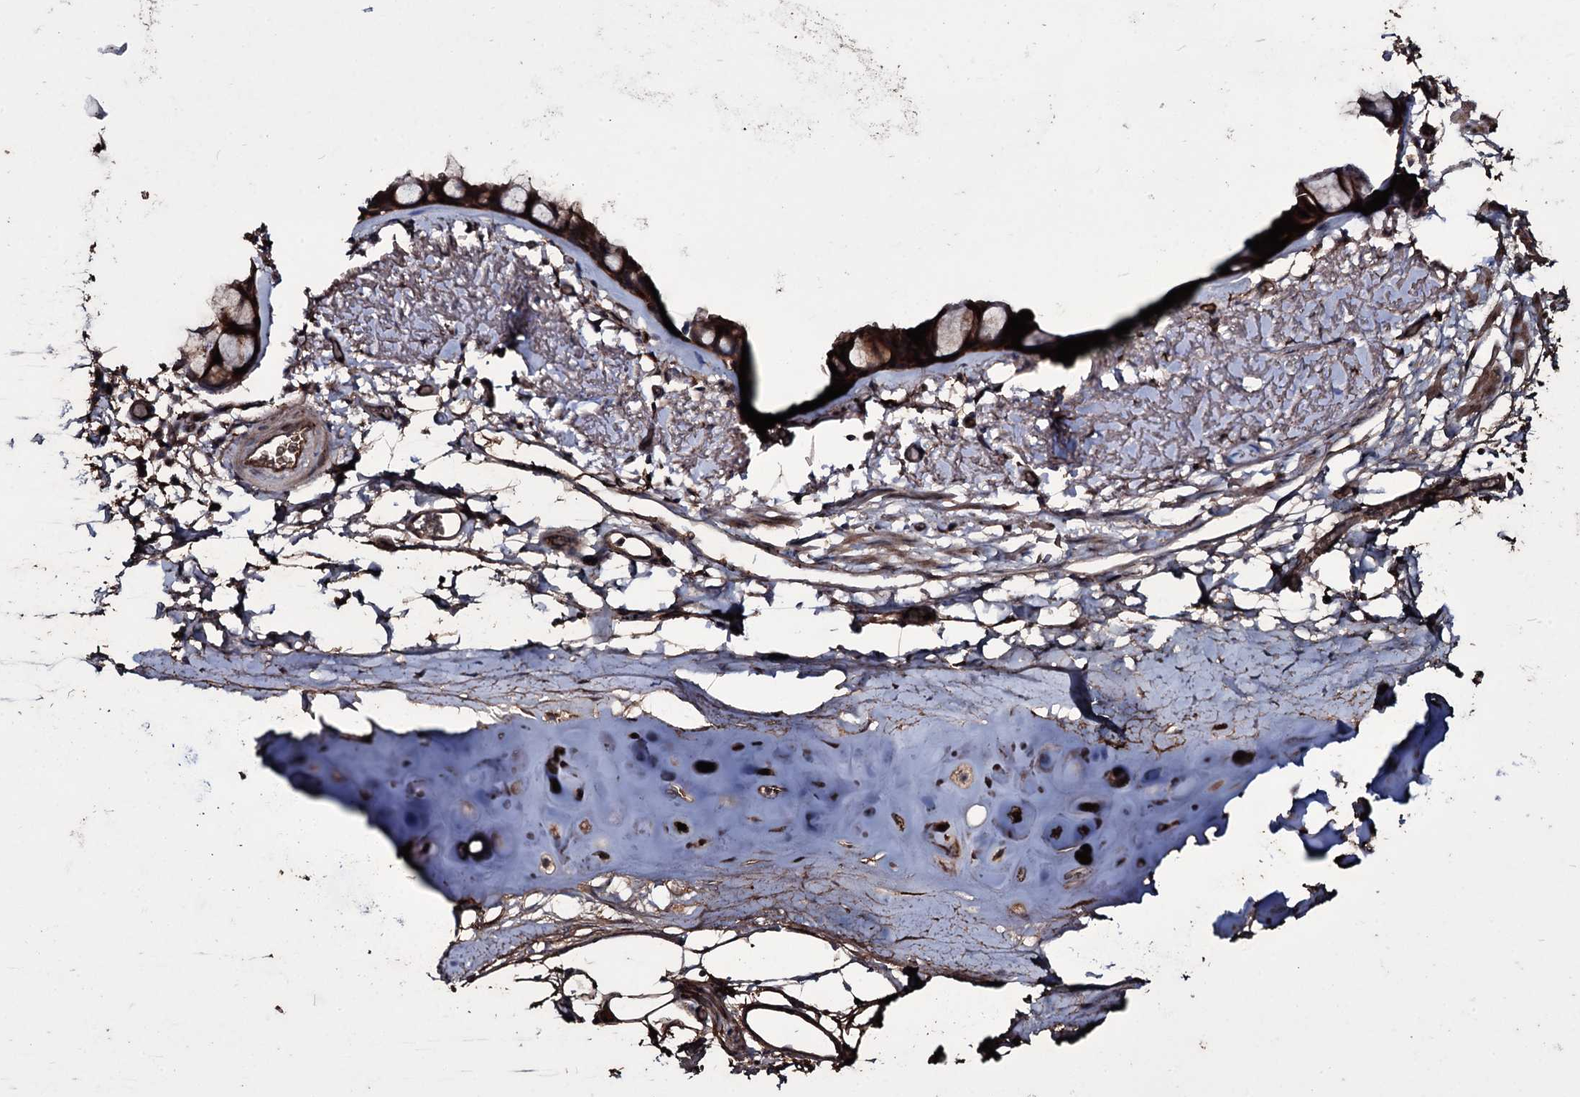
{"staining": {"intensity": "strong", "quantity": ">75%", "location": "cytoplasmic/membranous"}, "tissue": "bronchus", "cell_type": "Respiratory epithelial cells", "image_type": "normal", "snomed": [{"axis": "morphology", "description": "Normal tissue, NOS"}, {"axis": "topography", "description": "Bronchus"}], "caption": "Brown immunohistochemical staining in unremarkable bronchus shows strong cytoplasmic/membranous staining in approximately >75% of respiratory epithelial cells.", "gene": "ZSWIM8", "patient": {"sex": "male", "age": 65}}